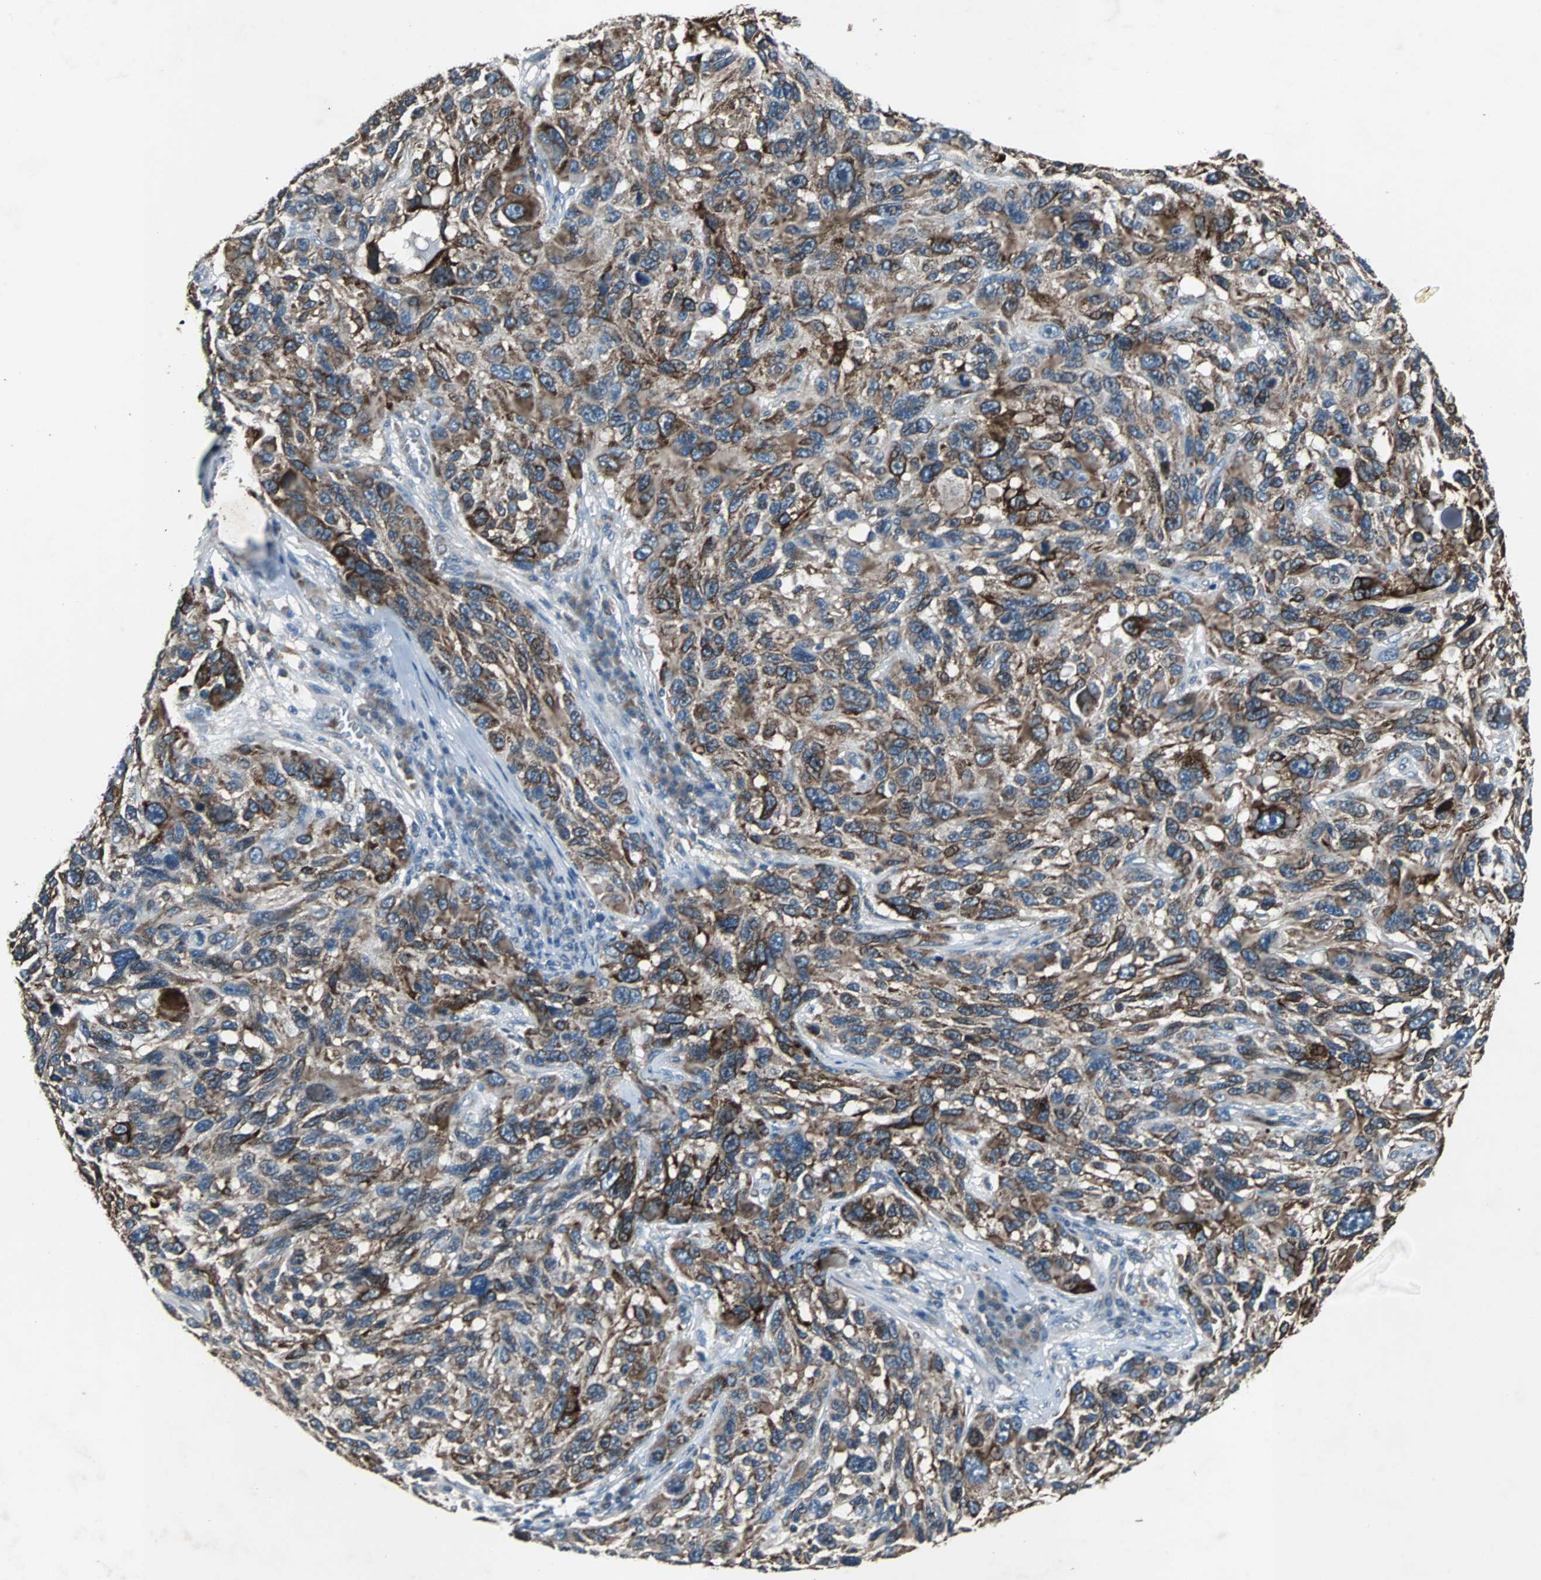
{"staining": {"intensity": "moderate", "quantity": "25%-75%", "location": "cytoplasmic/membranous"}, "tissue": "melanoma", "cell_type": "Tumor cells", "image_type": "cancer", "snomed": [{"axis": "morphology", "description": "Malignant melanoma, NOS"}, {"axis": "topography", "description": "Skin"}], "caption": "Moderate cytoplasmic/membranous protein positivity is seen in about 25%-75% of tumor cells in malignant melanoma.", "gene": "SOS1", "patient": {"sex": "male", "age": 53}}